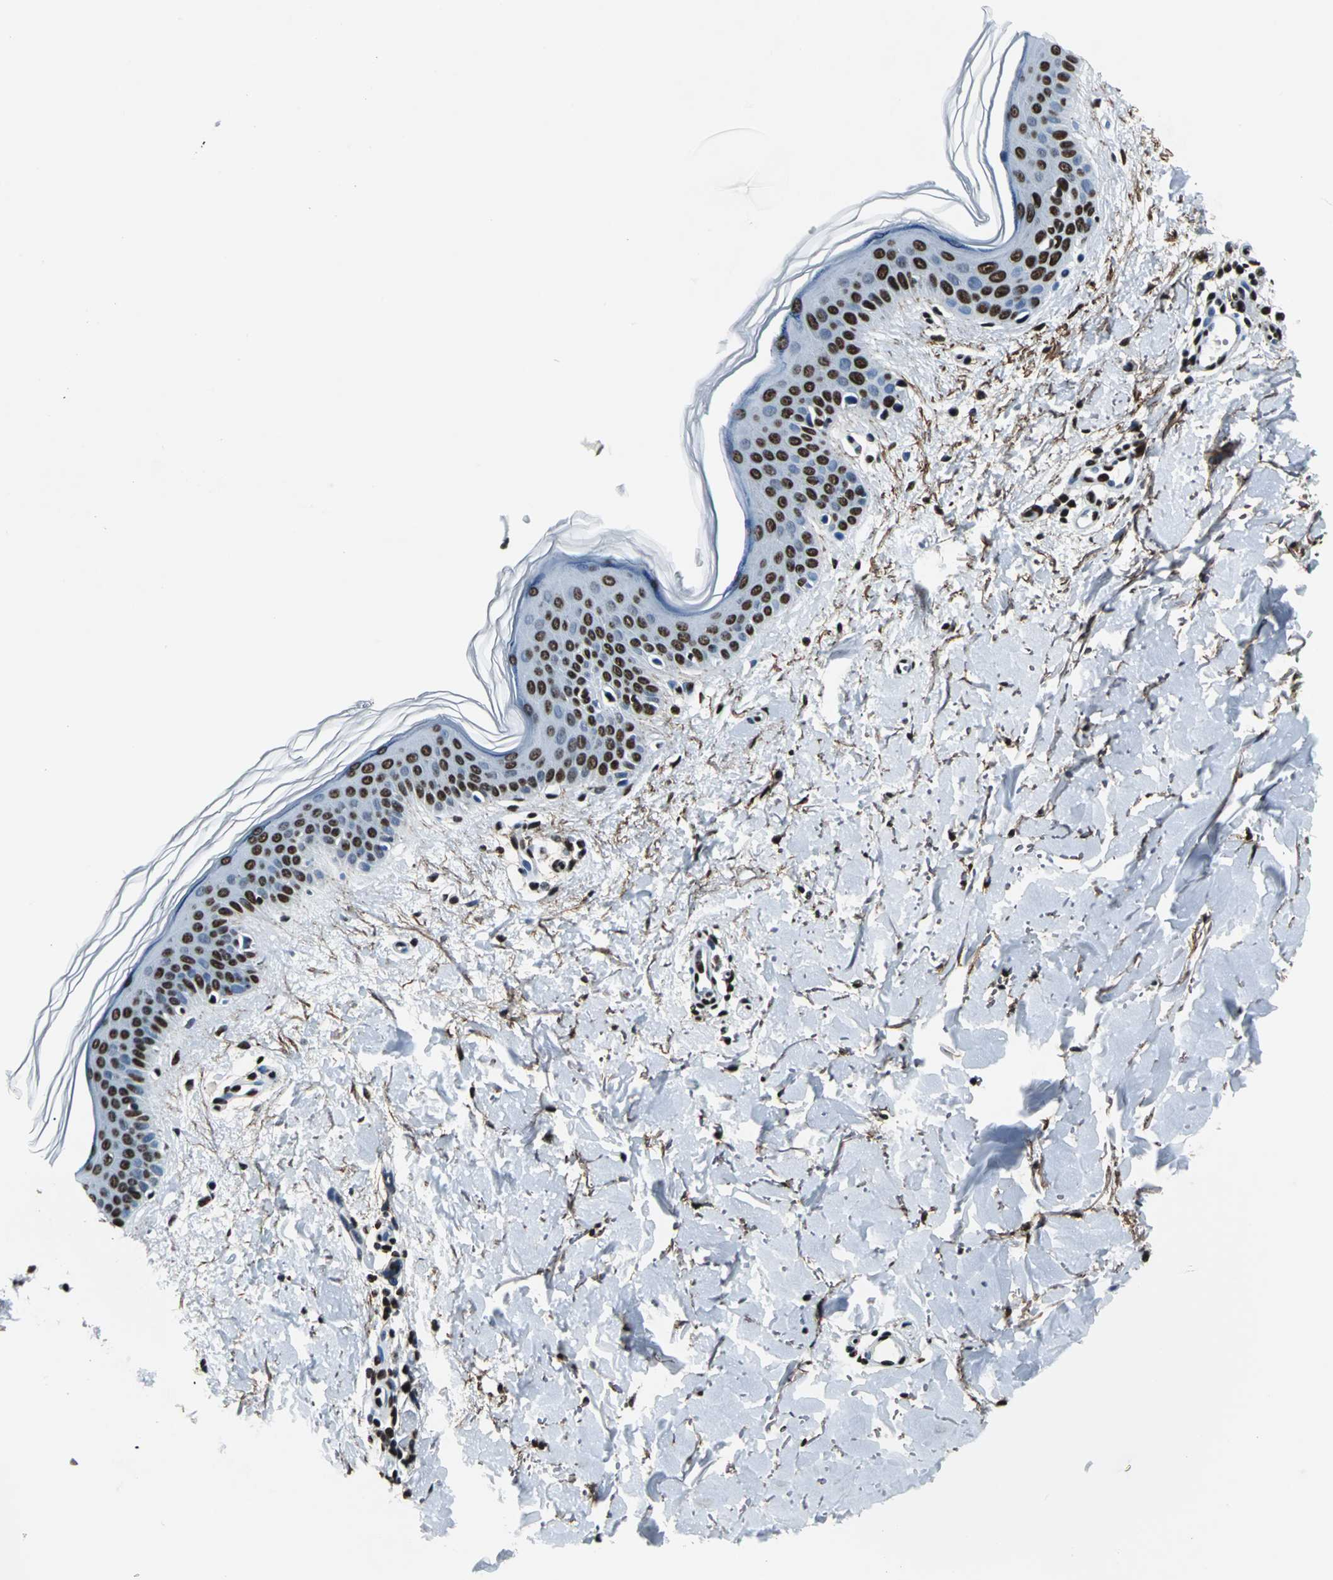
{"staining": {"intensity": "moderate", "quantity": ">75%", "location": "nuclear"}, "tissue": "skin", "cell_type": "Fibroblasts", "image_type": "normal", "snomed": [{"axis": "morphology", "description": "Normal tissue, NOS"}, {"axis": "topography", "description": "Skin"}], "caption": "High-magnification brightfield microscopy of unremarkable skin stained with DAB (3,3'-diaminobenzidine) (brown) and counterstained with hematoxylin (blue). fibroblasts exhibit moderate nuclear positivity is present in about>75% of cells. (brown staining indicates protein expression, while blue staining denotes nuclei).", "gene": "APEX1", "patient": {"sex": "female", "age": 56}}